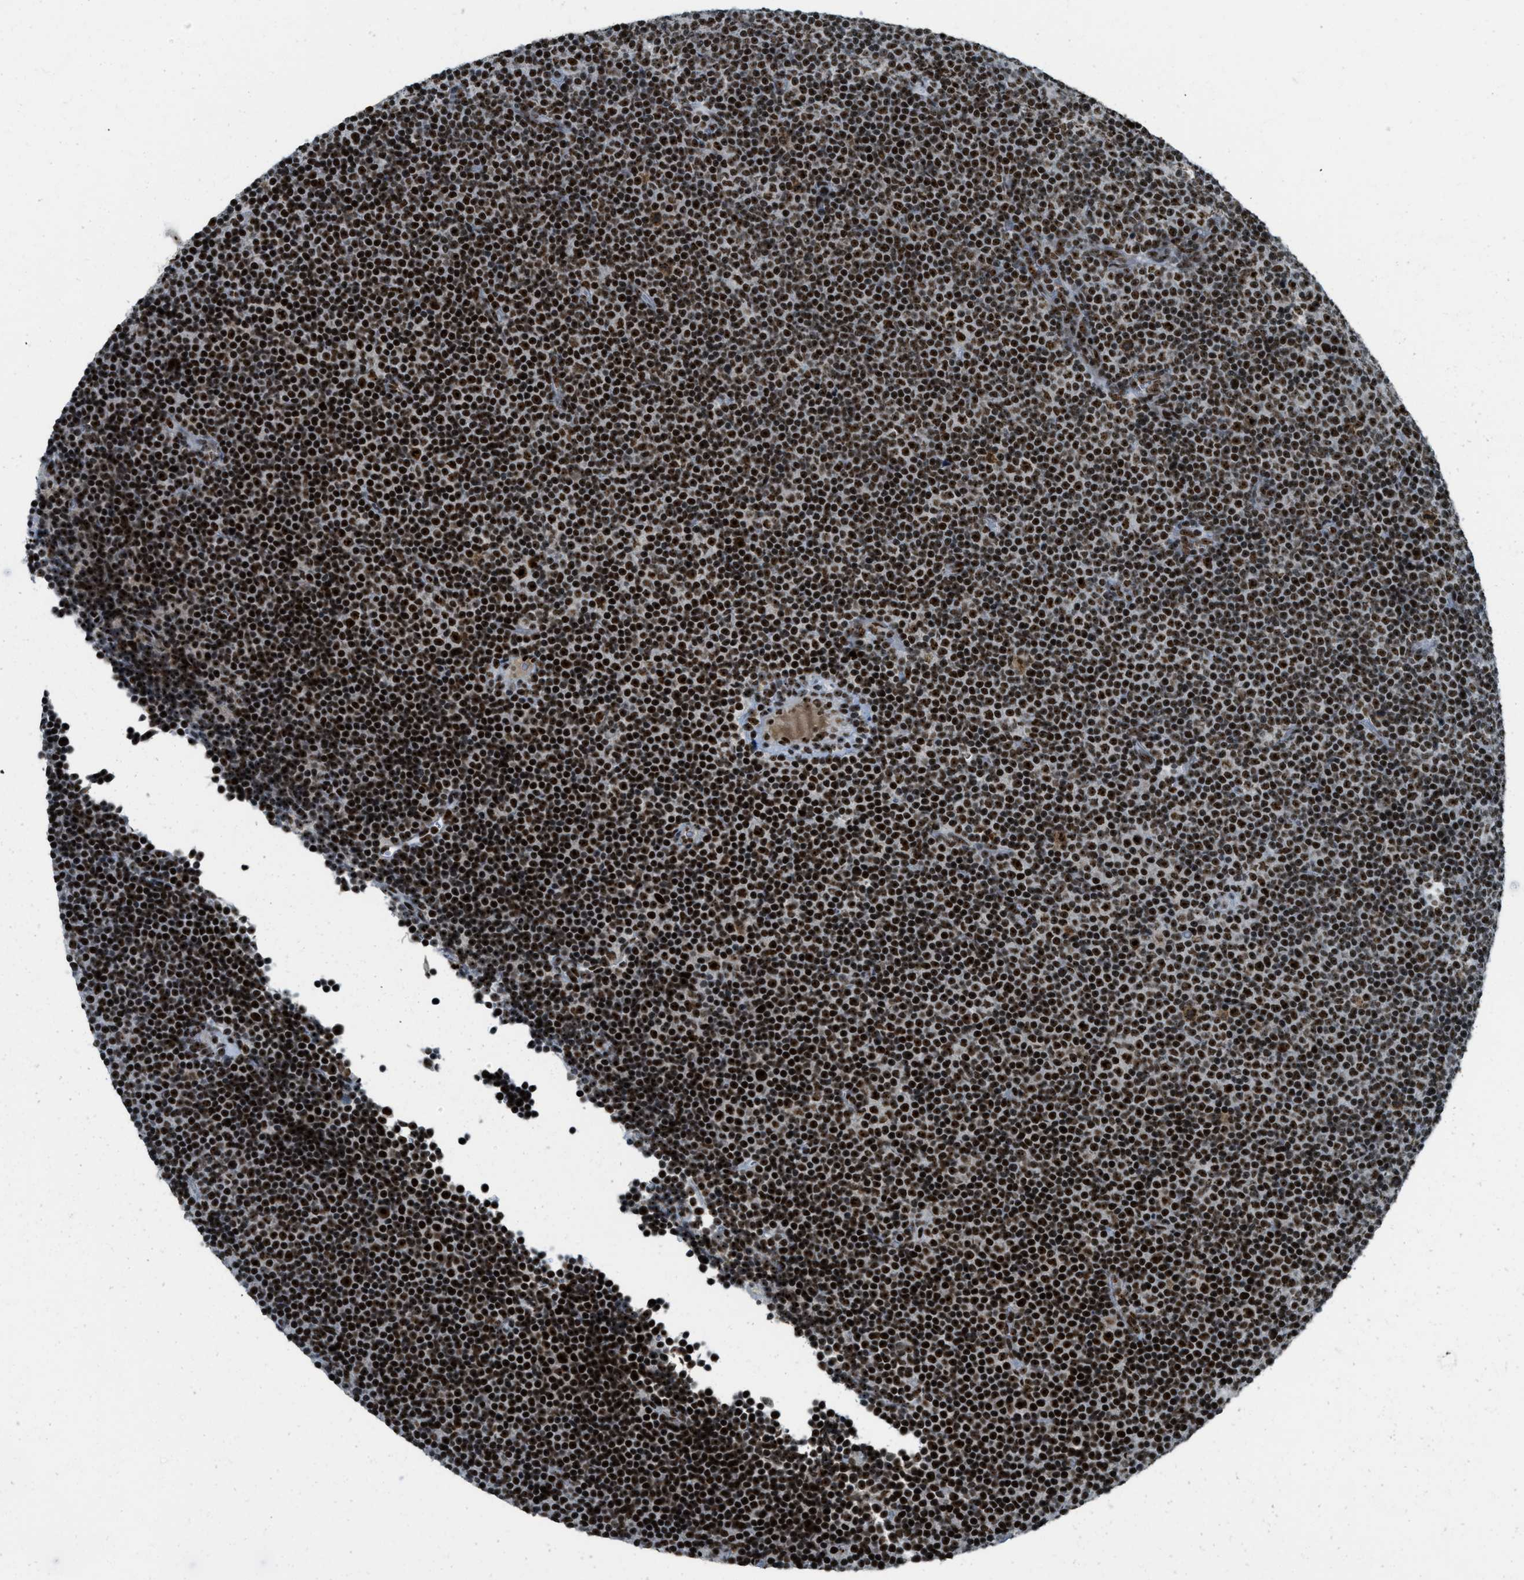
{"staining": {"intensity": "strong", "quantity": ">75%", "location": "nuclear"}, "tissue": "lymphoma", "cell_type": "Tumor cells", "image_type": "cancer", "snomed": [{"axis": "morphology", "description": "Malignant lymphoma, non-Hodgkin's type, Low grade"}, {"axis": "topography", "description": "Lymph node"}], "caption": "The immunohistochemical stain shows strong nuclear expression in tumor cells of low-grade malignant lymphoma, non-Hodgkin's type tissue.", "gene": "URB1", "patient": {"sex": "female", "age": 67}}